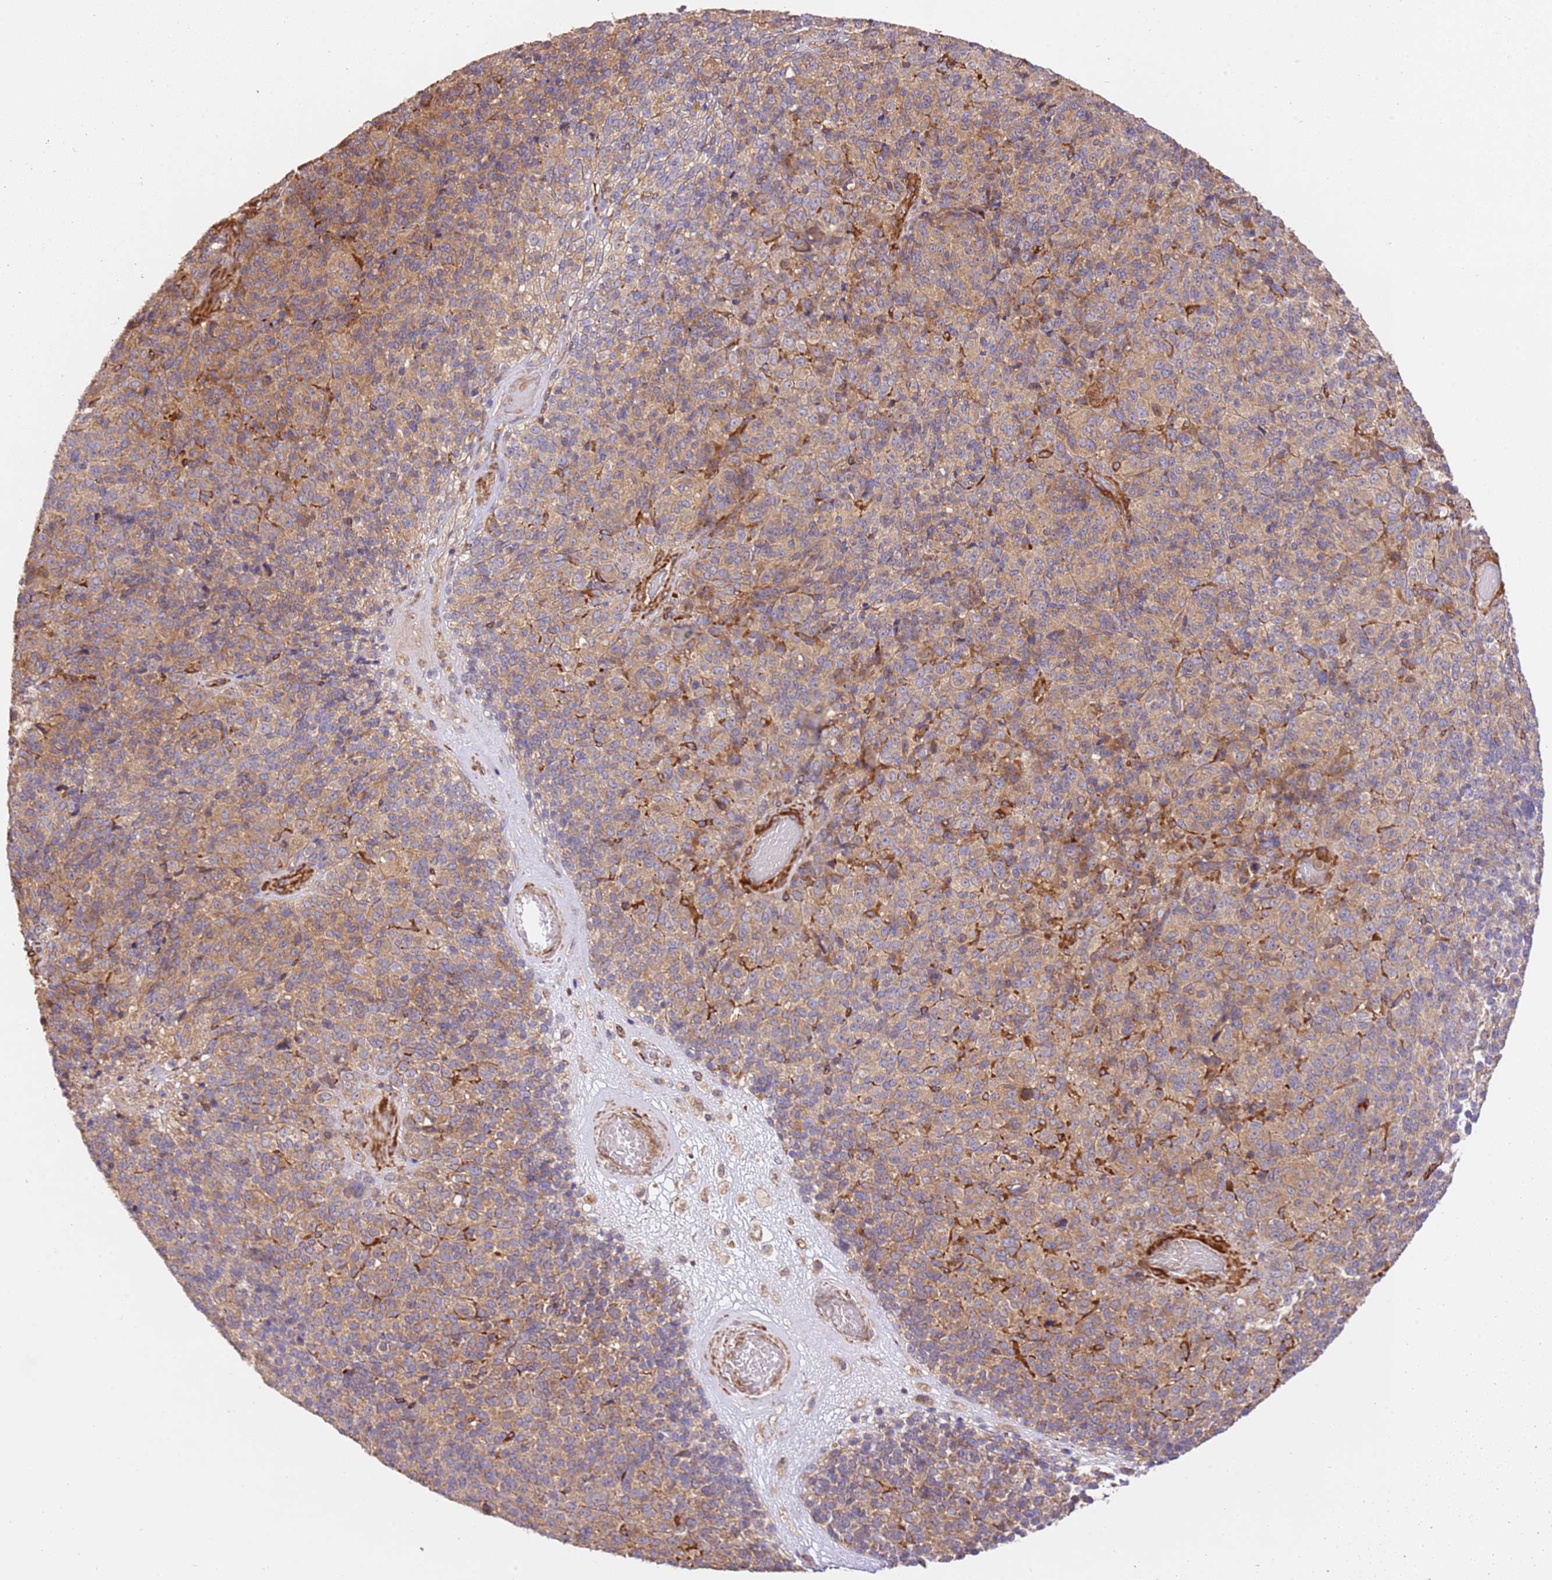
{"staining": {"intensity": "moderate", "quantity": ">75%", "location": "cytoplasmic/membranous"}, "tissue": "melanoma", "cell_type": "Tumor cells", "image_type": "cancer", "snomed": [{"axis": "morphology", "description": "Malignant melanoma, Metastatic site"}, {"axis": "topography", "description": "Brain"}], "caption": "Malignant melanoma (metastatic site) was stained to show a protein in brown. There is medium levels of moderate cytoplasmic/membranous staining in approximately >75% of tumor cells.", "gene": "ZBTB39", "patient": {"sex": "female", "age": 56}}